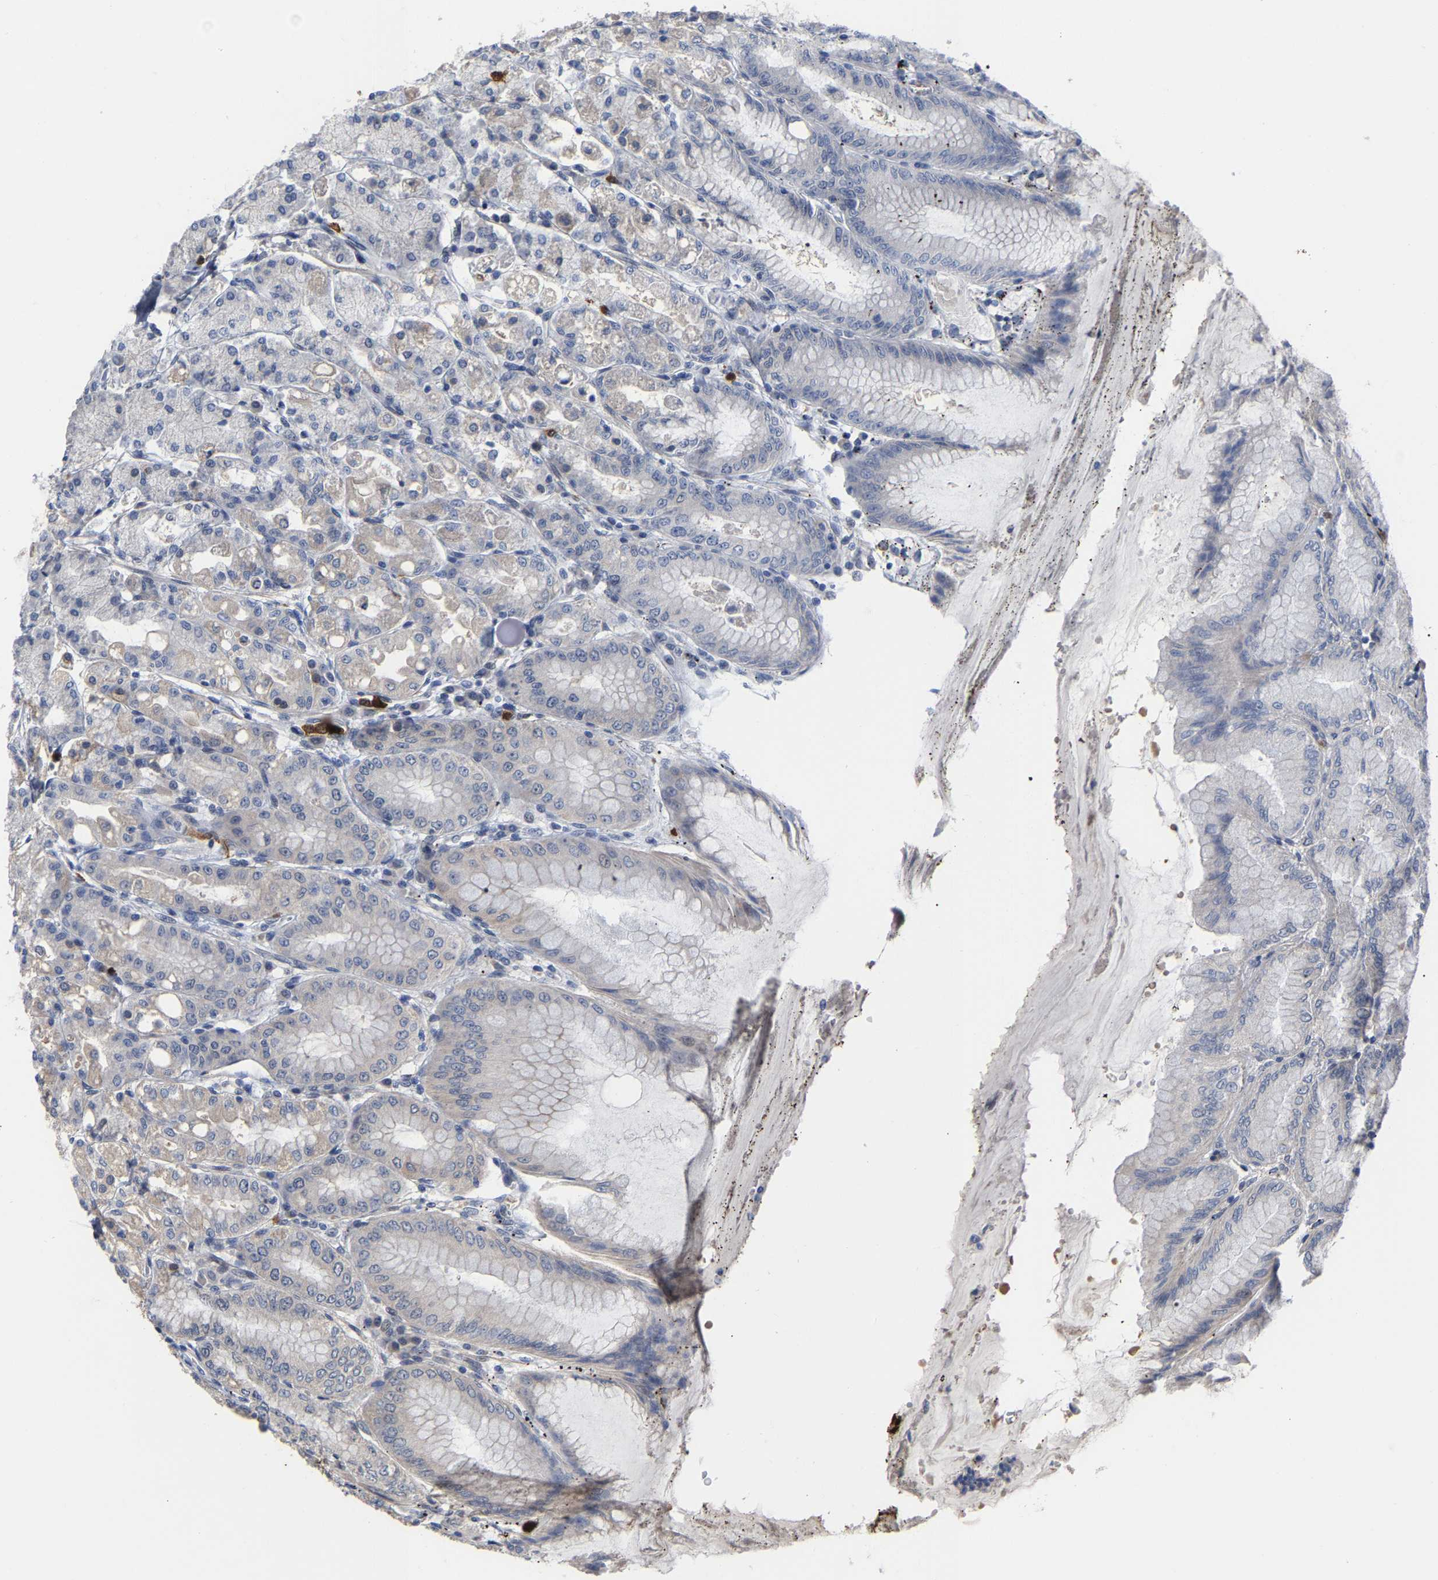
{"staining": {"intensity": "weak", "quantity": "<25%", "location": "cytoplasmic/membranous"}, "tissue": "stomach", "cell_type": "Glandular cells", "image_type": "normal", "snomed": [{"axis": "morphology", "description": "Normal tissue, NOS"}, {"axis": "topography", "description": "Stomach, lower"}], "caption": "An IHC photomicrograph of benign stomach is shown. There is no staining in glandular cells of stomach. (Immunohistochemistry (ihc), brightfield microscopy, high magnification).", "gene": "TDRD7", "patient": {"sex": "male", "age": 71}}